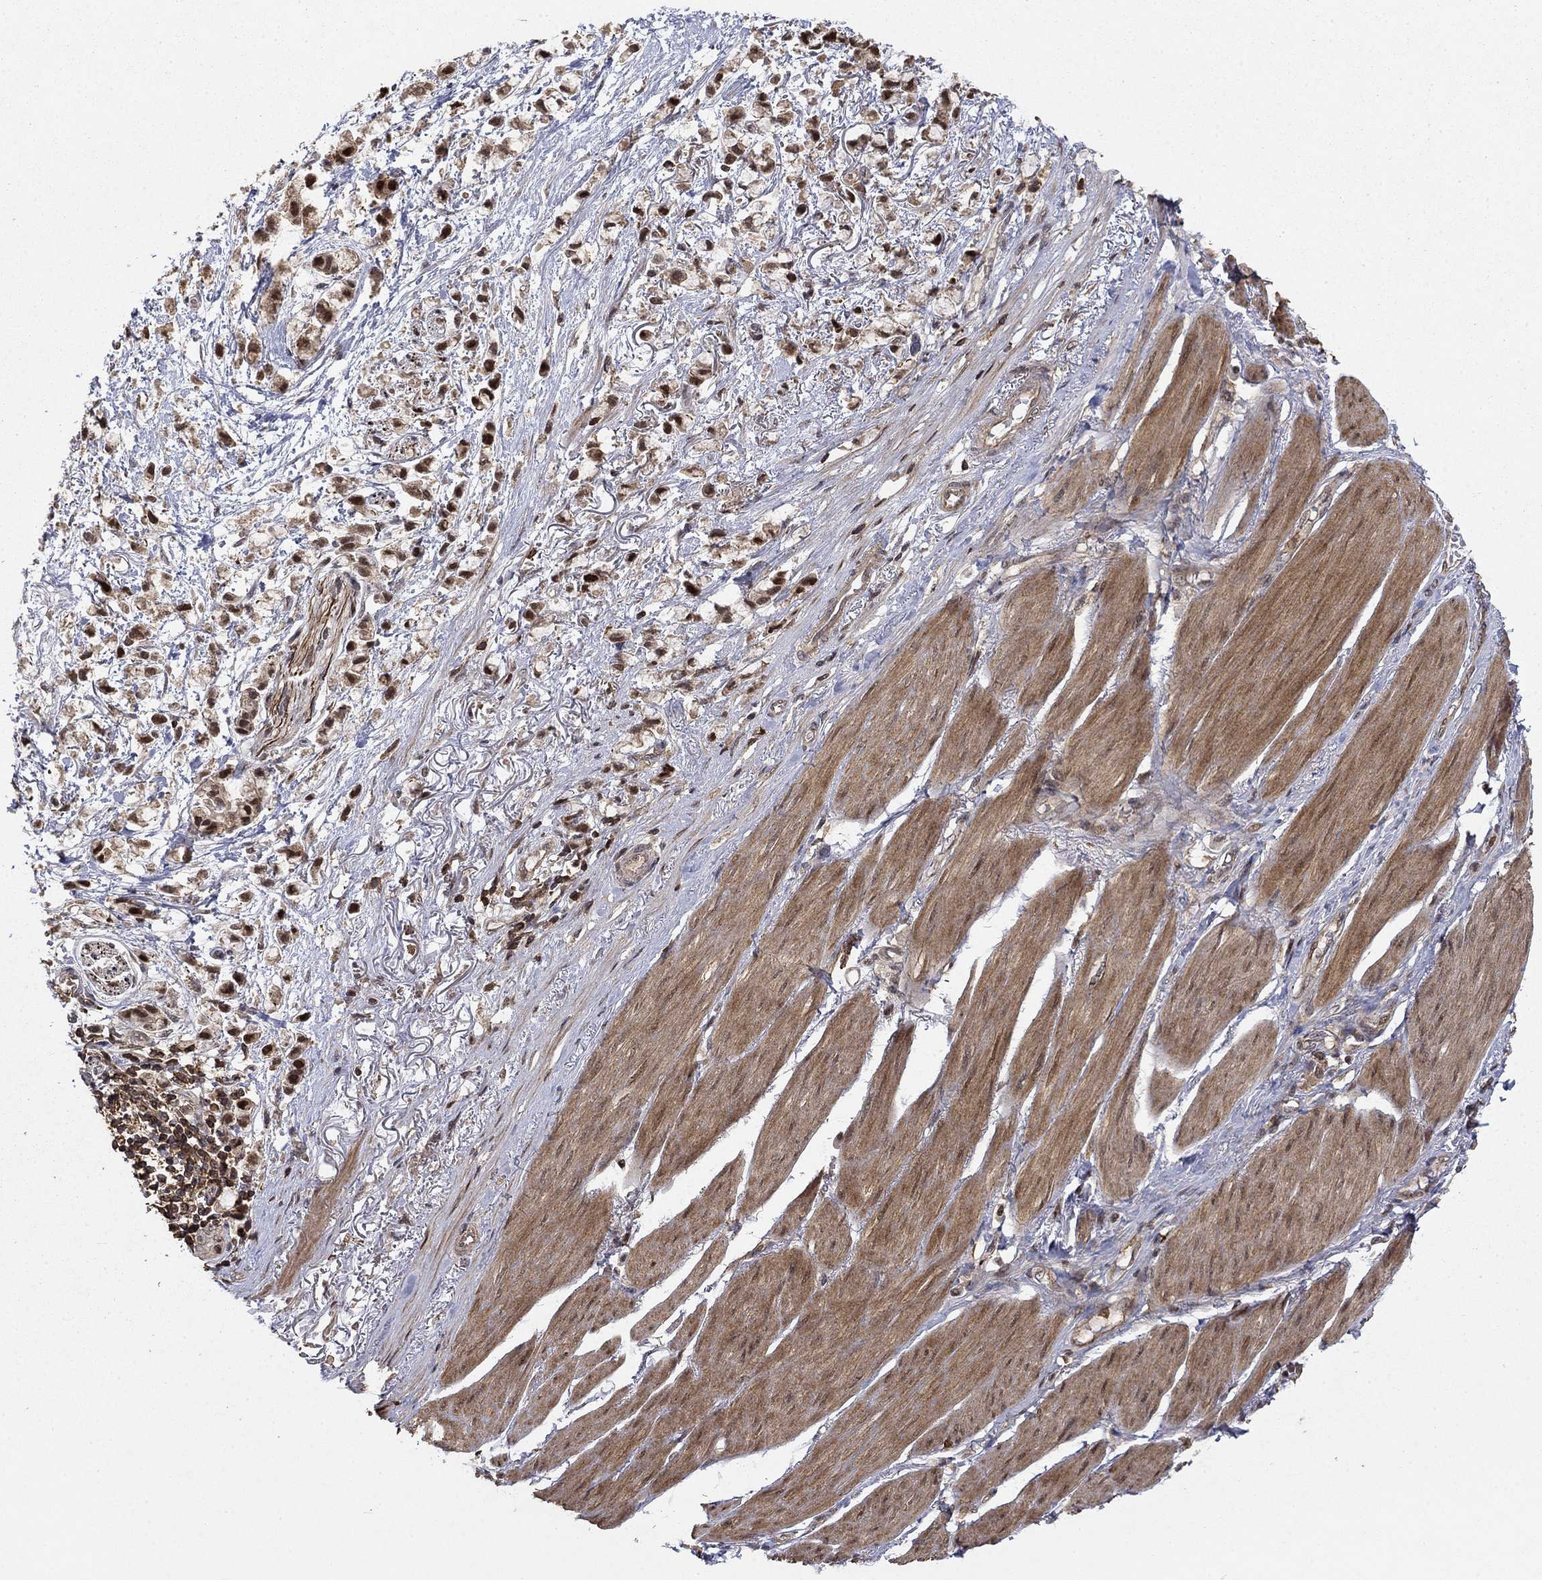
{"staining": {"intensity": "strong", "quantity": ">75%", "location": "cytoplasmic/membranous,nuclear"}, "tissue": "stomach cancer", "cell_type": "Tumor cells", "image_type": "cancer", "snomed": [{"axis": "morphology", "description": "Adenocarcinoma, NOS"}, {"axis": "topography", "description": "Stomach"}], "caption": "Stomach adenocarcinoma tissue demonstrates strong cytoplasmic/membranous and nuclear expression in approximately >75% of tumor cells", "gene": "CCDC66", "patient": {"sex": "female", "age": 81}}